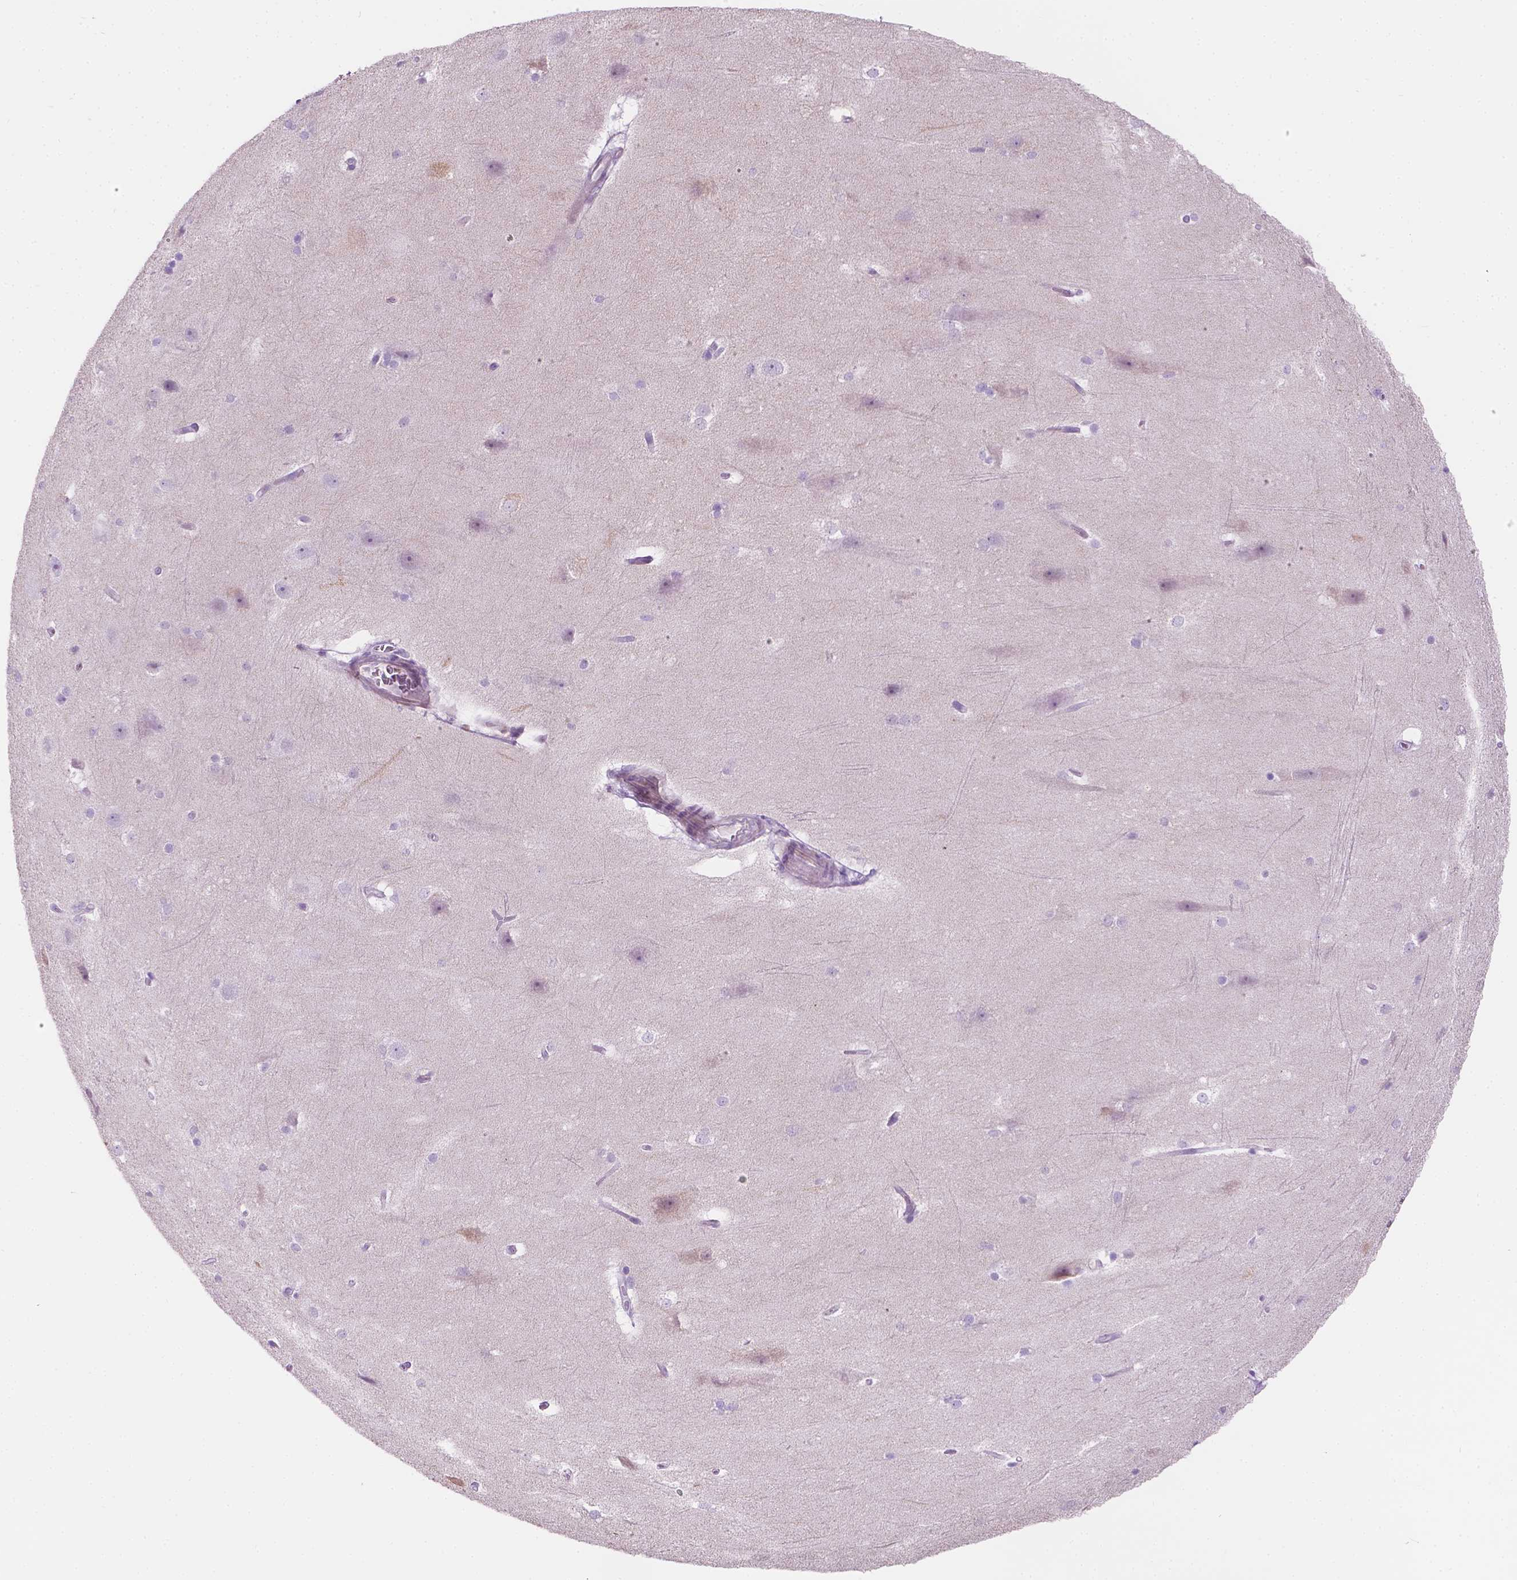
{"staining": {"intensity": "weak", "quantity": "<25%", "location": "cytoplasmic/membranous"}, "tissue": "hippocampus", "cell_type": "Glial cells", "image_type": "normal", "snomed": [{"axis": "morphology", "description": "Normal tissue, NOS"}, {"axis": "topography", "description": "Cerebral cortex"}, {"axis": "topography", "description": "Hippocampus"}], "caption": "Human hippocampus stained for a protein using immunohistochemistry shows no expression in glial cells.", "gene": "NOS1AP", "patient": {"sex": "female", "age": 19}}